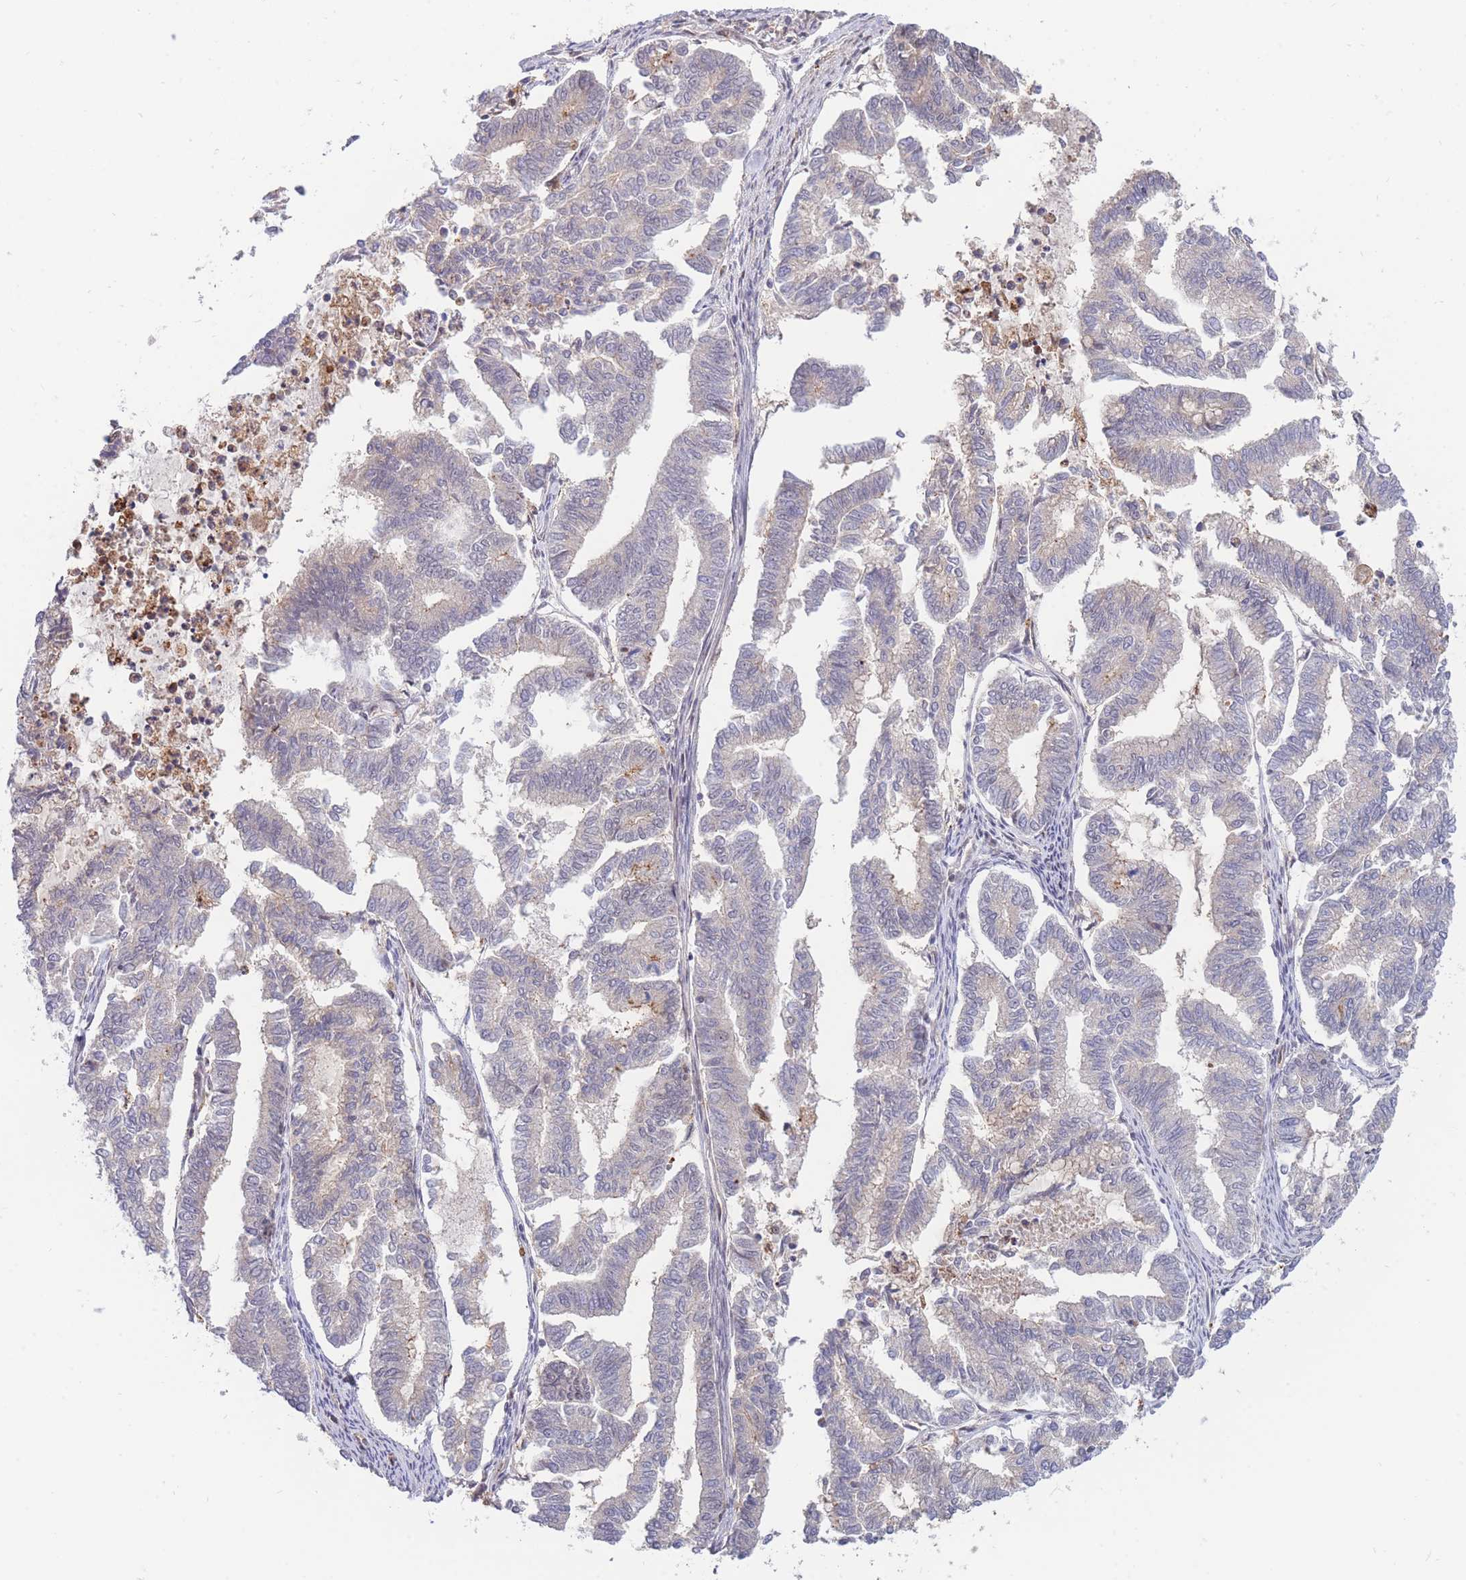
{"staining": {"intensity": "strong", "quantity": "<25%", "location": "cytoplasmic/membranous"}, "tissue": "endometrial cancer", "cell_type": "Tumor cells", "image_type": "cancer", "snomed": [{"axis": "morphology", "description": "Adenocarcinoma, NOS"}, {"axis": "topography", "description": "Endometrium"}], "caption": "Approximately <25% of tumor cells in endometrial cancer display strong cytoplasmic/membranous protein staining as visualized by brown immunohistochemical staining.", "gene": "BOD1L1", "patient": {"sex": "female", "age": 79}}